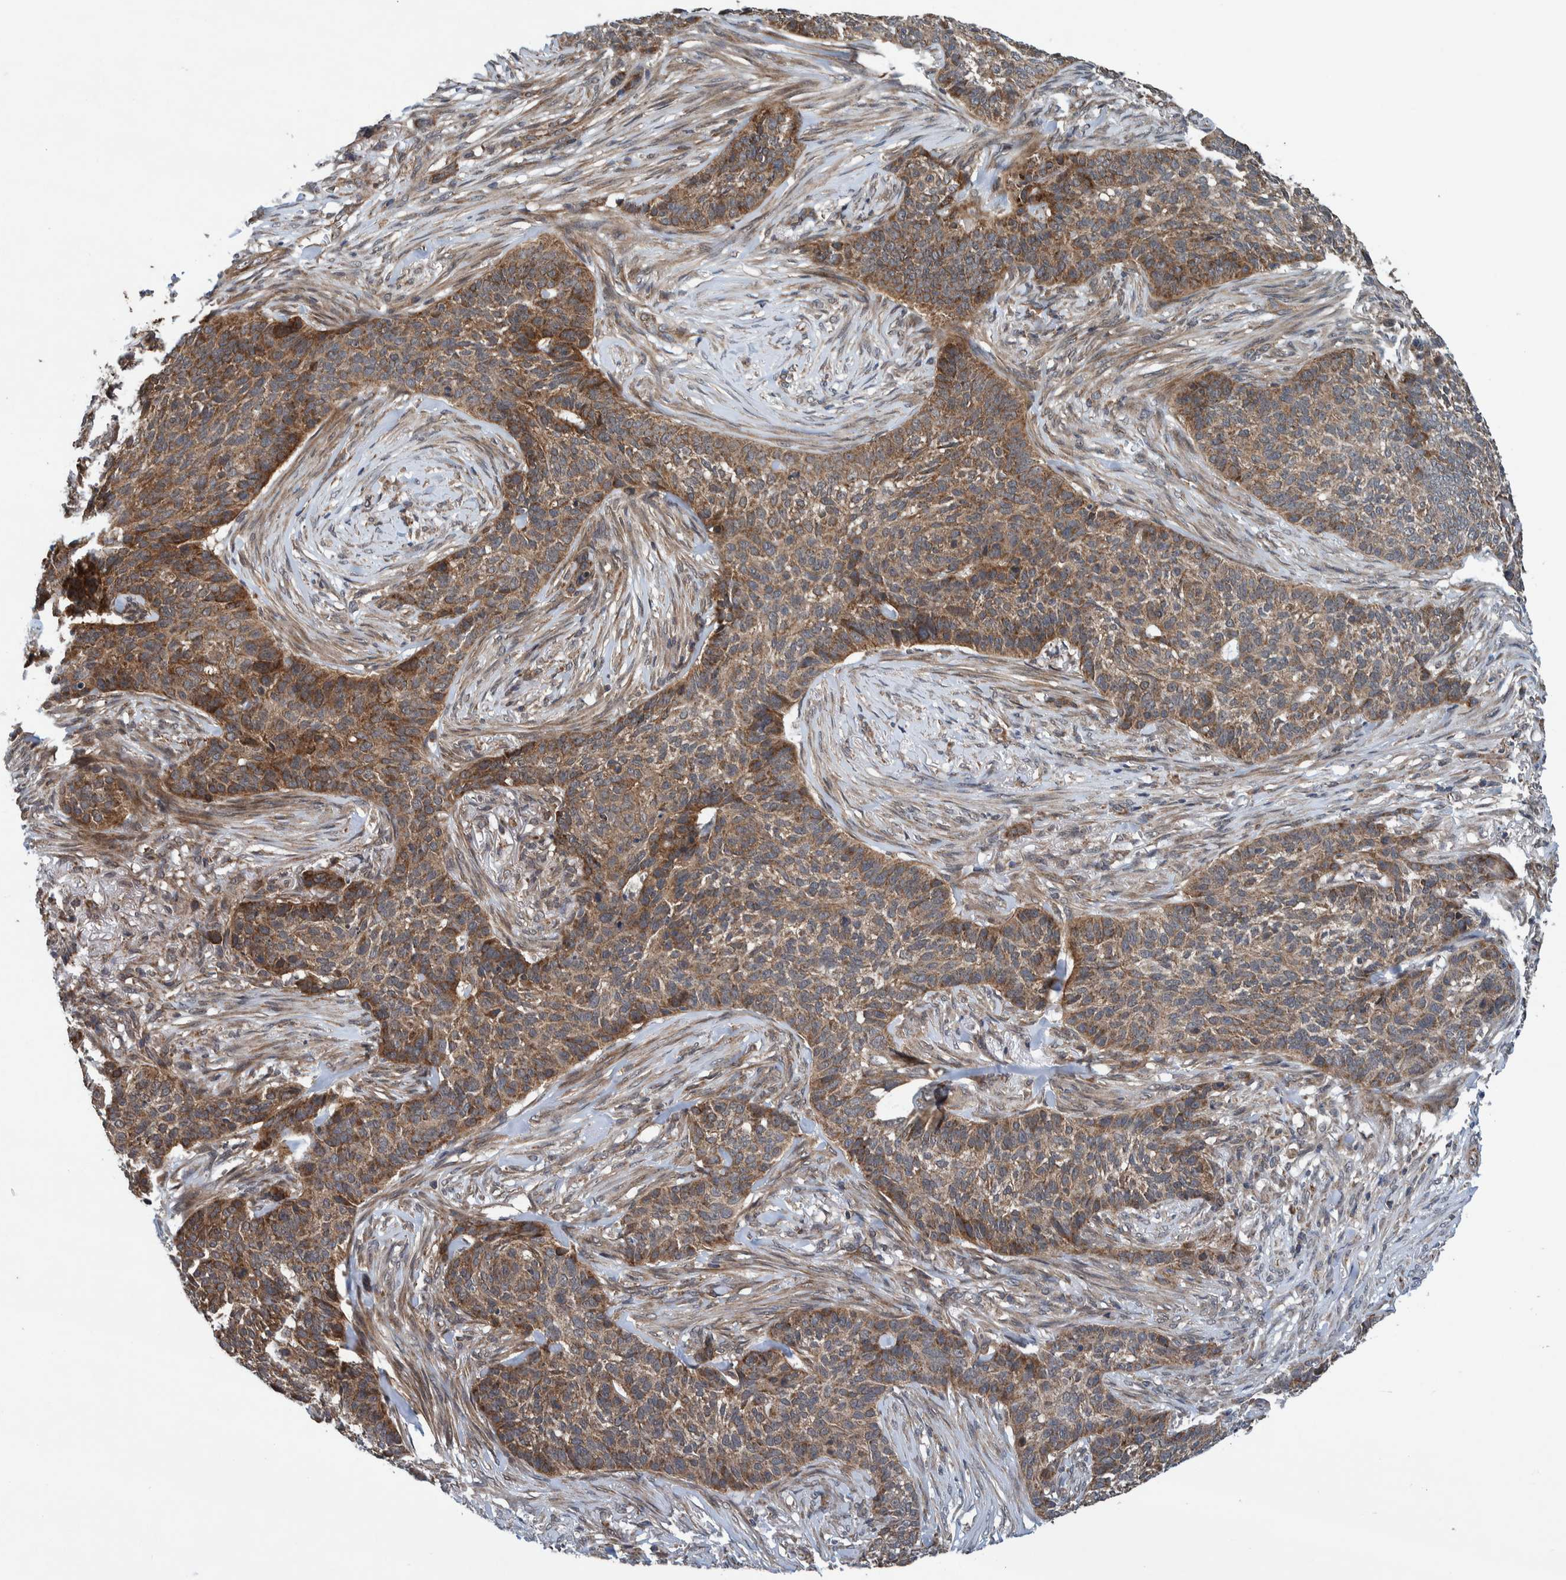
{"staining": {"intensity": "moderate", "quantity": ">75%", "location": "cytoplasmic/membranous"}, "tissue": "skin cancer", "cell_type": "Tumor cells", "image_type": "cancer", "snomed": [{"axis": "morphology", "description": "Basal cell carcinoma"}, {"axis": "topography", "description": "Skin"}], "caption": "This photomicrograph exhibits IHC staining of human skin basal cell carcinoma, with medium moderate cytoplasmic/membranous positivity in about >75% of tumor cells.", "gene": "MRPS7", "patient": {"sex": "male", "age": 85}}